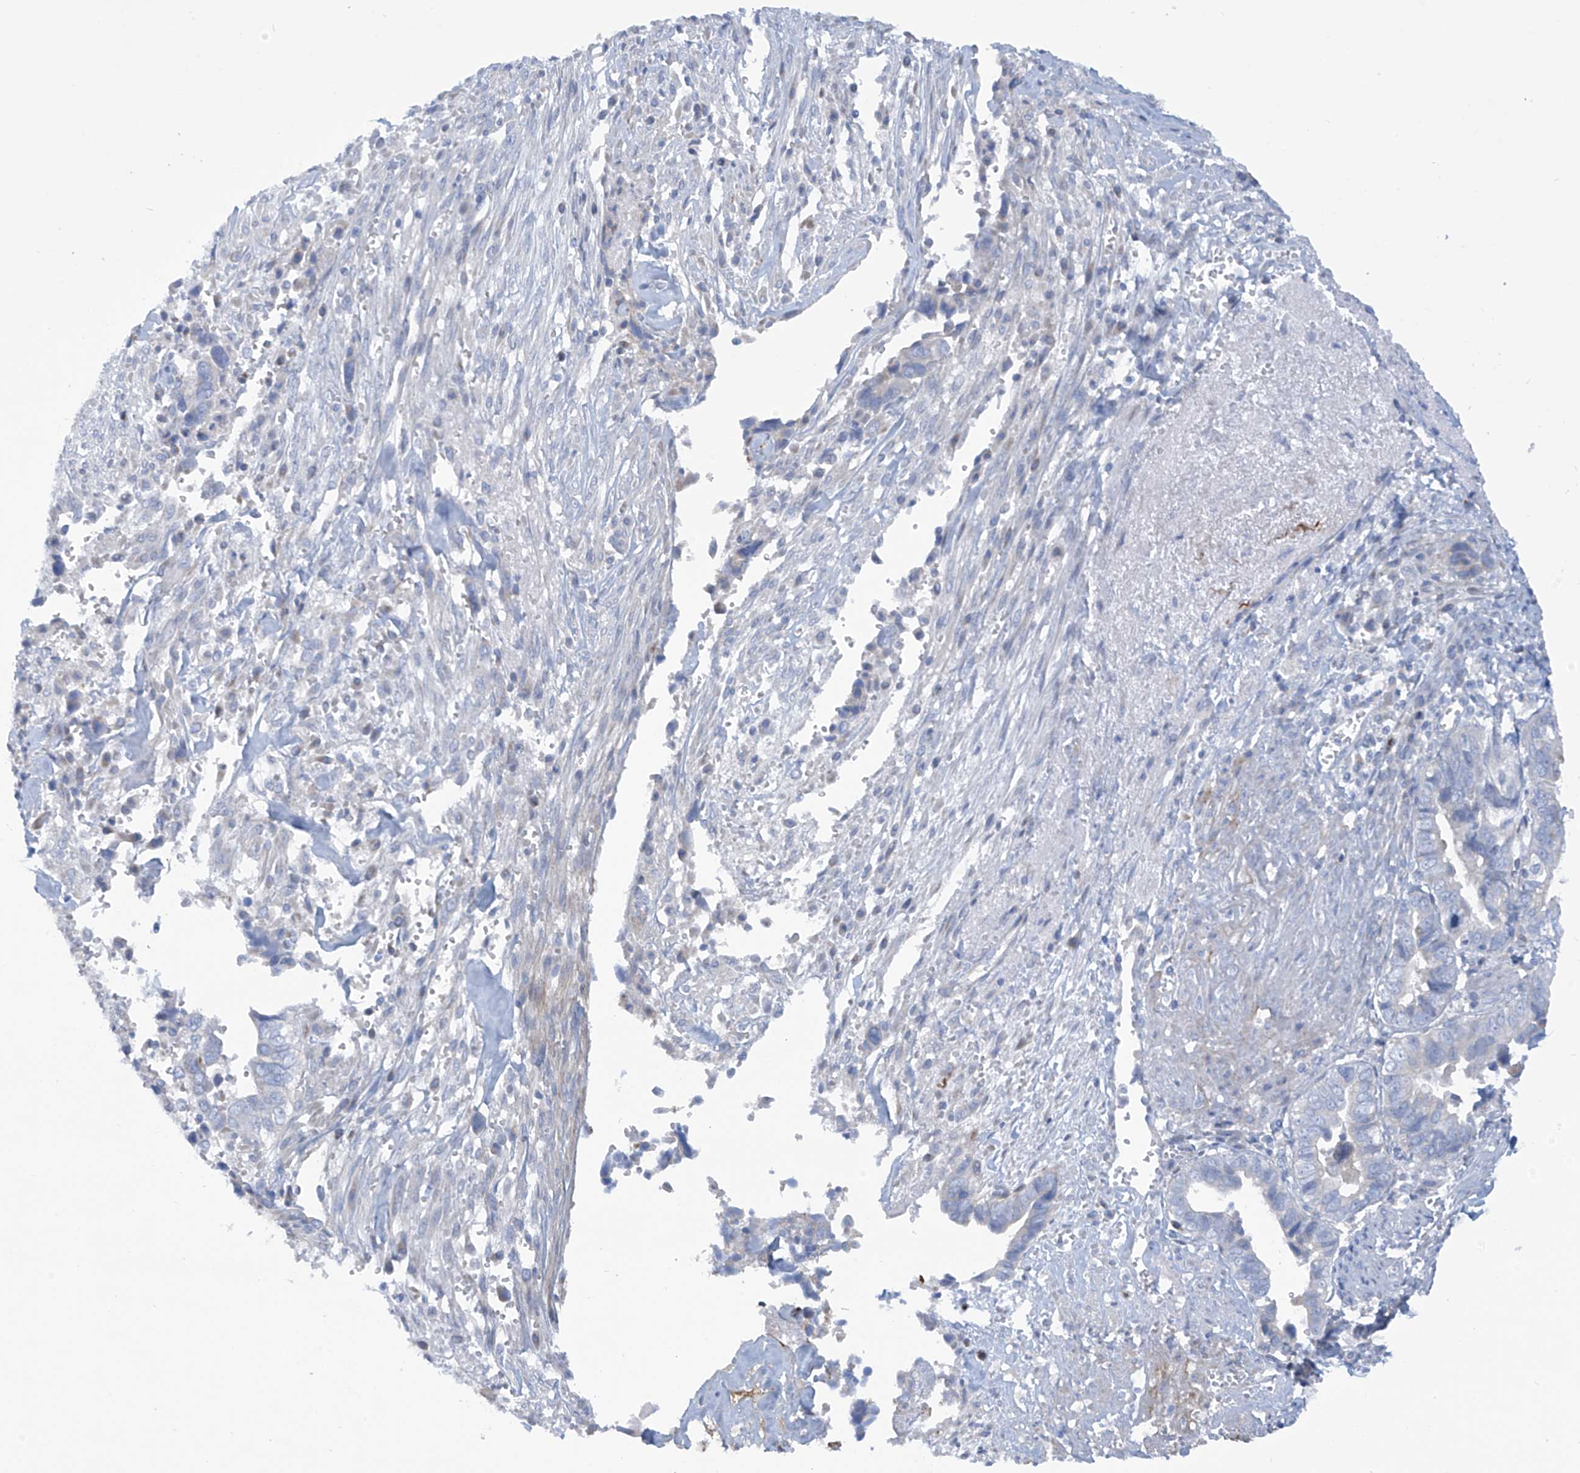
{"staining": {"intensity": "negative", "quantity": "none", "location": "none"}, "tissue": "liver cancer", "cell_type": "Tumor cells", "image_type": "cancer", "snomed": [{"axis": "morphology", "description": "Cholangiocarcinoma"}, {"axis": "topography", "description": "Liver"}], "caption": "An image of cholangiocarcinoma (liver) stained for a protein shows no brown staining in tumor cells.", "gene": "TRMT2B", "patient": {"sex": "female", "age": 79}}